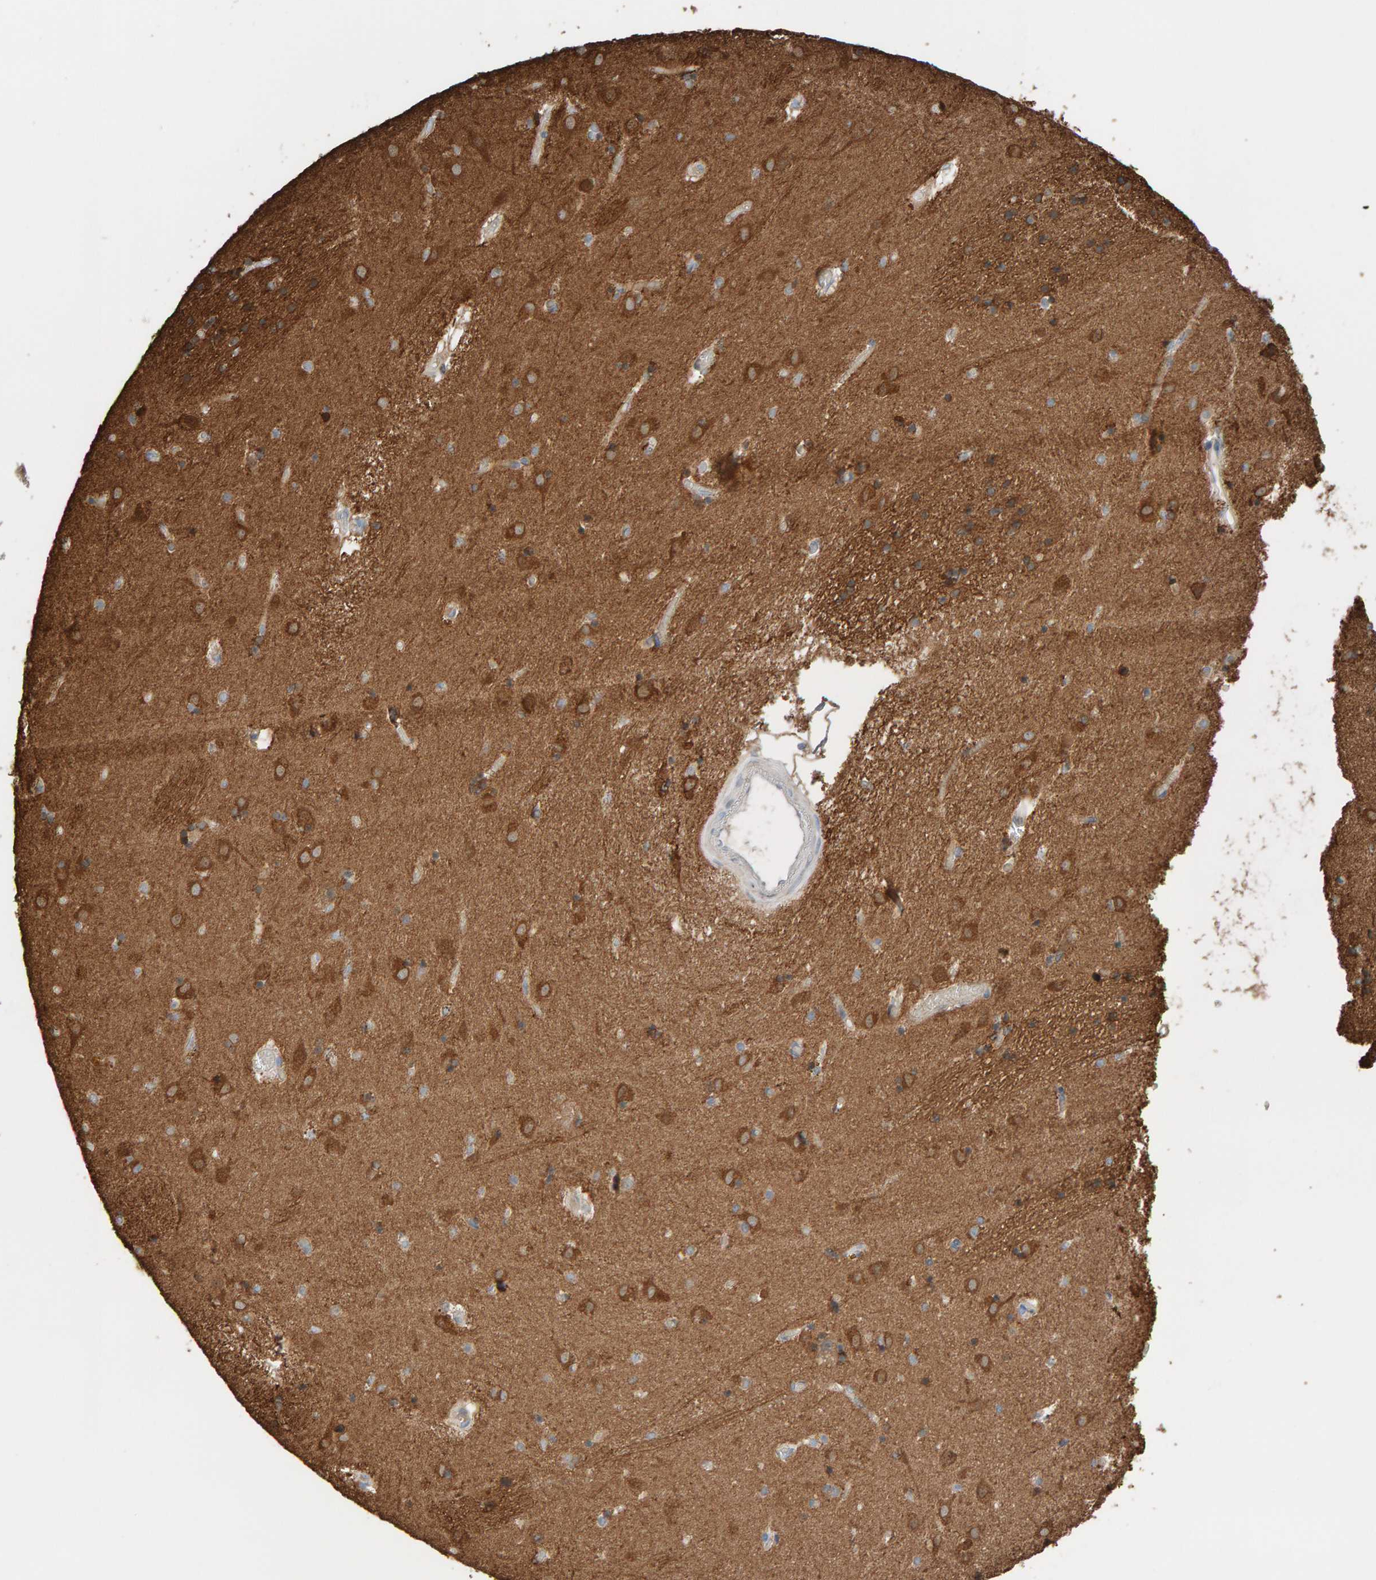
{"staining": {"intensity": "moderate", "quantity": "25%-75%", "location": "cytoplasmic/membranous"}, "tissue": "caudate", "cell_type": "Glial cells", "image_type": "normal", "snomed": [{"axis": "morphology", "description": "Normal tissue, NOS"}, {"axis": "topography", "description": "Lateral ventricle wall"}], "caption": "This histopathology image exhibits IHC staining of unremarkable human caudate, with medium moderate cytoplasmic/membranous expression in approximately 25%-75% of glial cells.", "gene": "IPPK", "patient": {"sex": "male", "age": 70}}